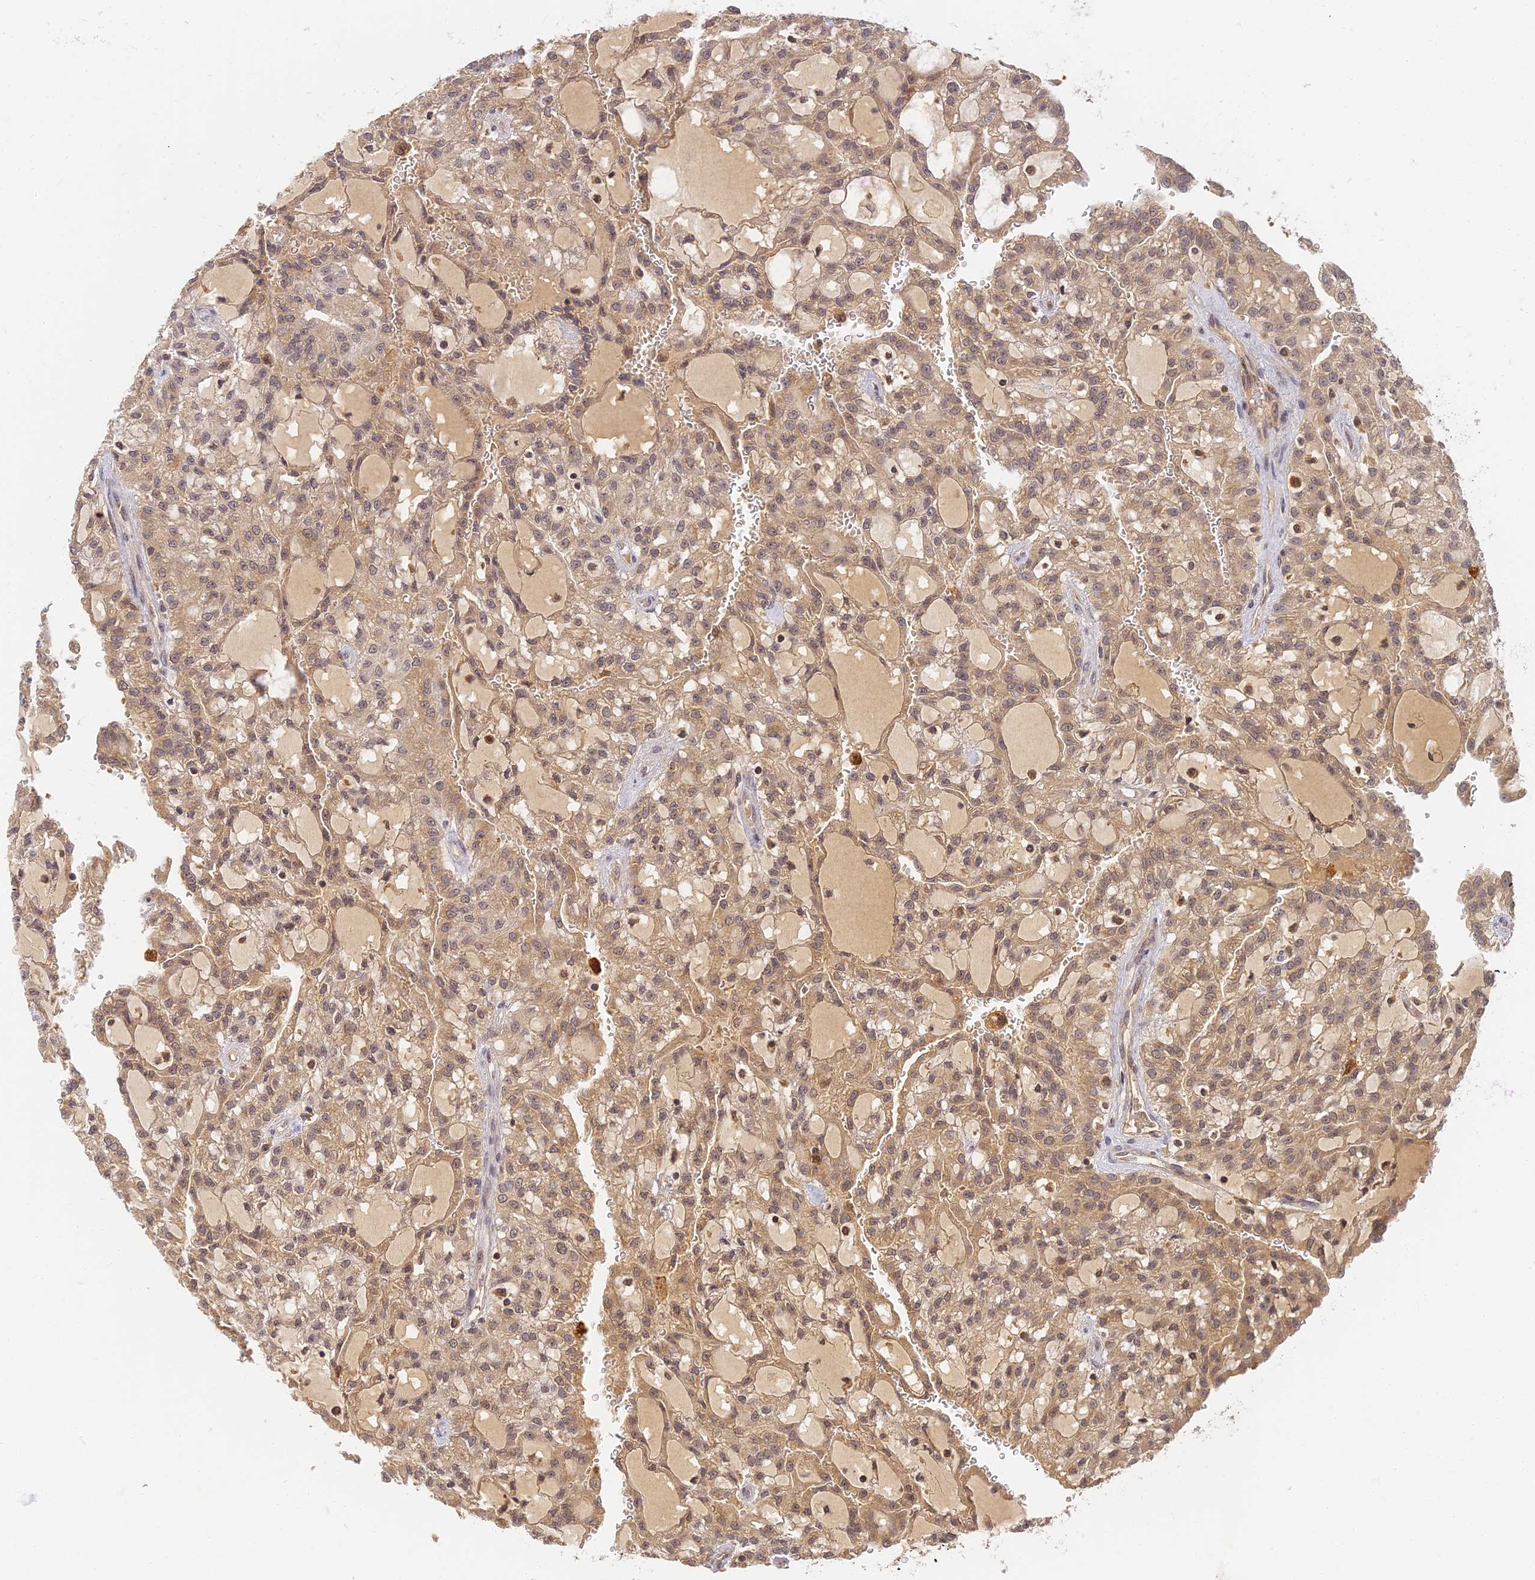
{"staining": {"intensity": "moderate", "quantity": ">75%", "location": "cytoplasmic/membranous"}, "tissue": "renal cancer", "cell_type": "Tumor cells", "image_type": "cancer", "snomed": [{"axis": "morphology", "description": "Adenocarcinoma, NOS"}, {"axis": "topography", "description": "Kidney"}], "caption": "Renal adenocarcinoma stained with a brown dye demonstrates moderate cytoplasmic/membranous positive expression in approximately >75% of tumor cells.", "gene": "RGL3", "patient": {"sex": "male", "age": 63}}